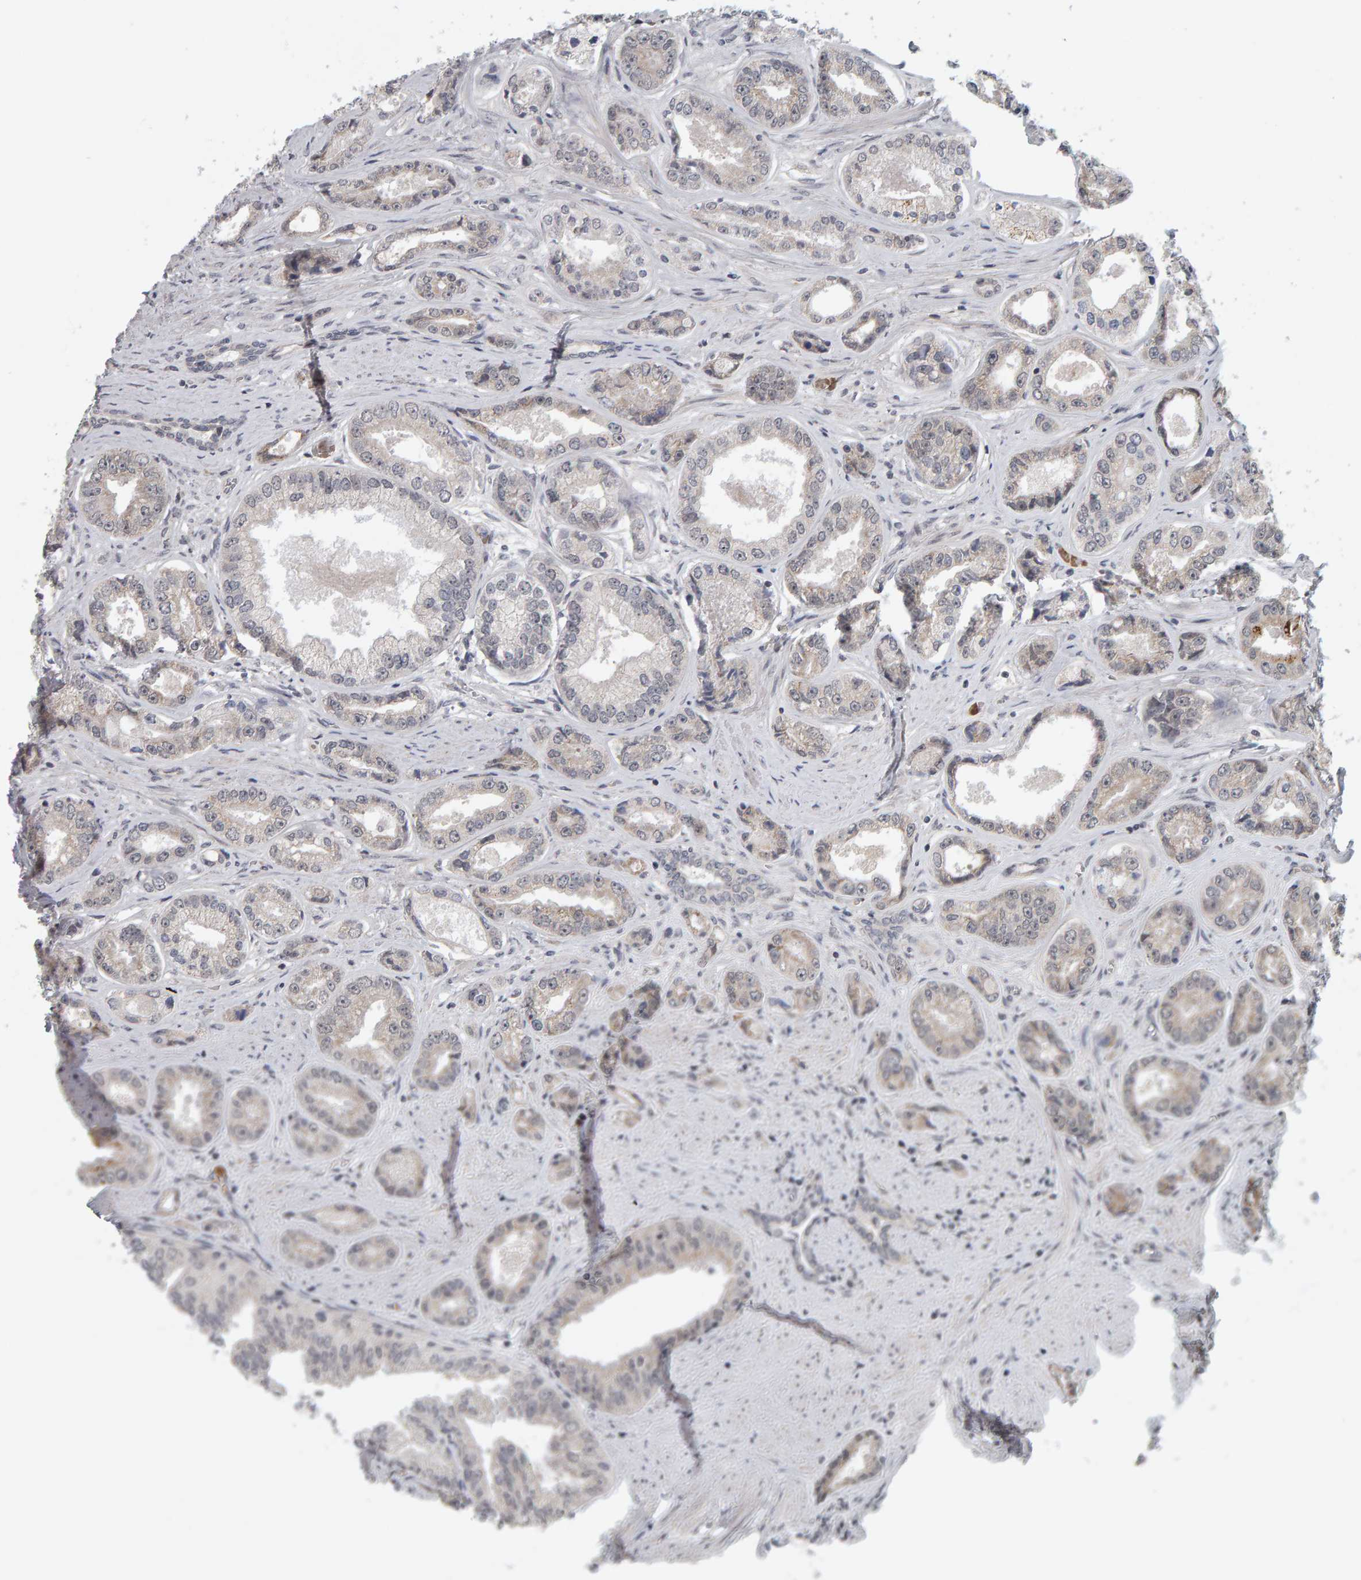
{"staining": {"intensity": "weak", "quantity": "25%-75%", "location": "cytoplasmic/membranous"}, "tissue": "prostate cancer", "cell_type": "Tumor cells", "image_type": "cancer", "snomed": [{"axis": "morphology", "description": "Adenocarcinoma, High grade"}, {"axis": "topography", "description": "Prostate"}], "caption": "Immunohistochemical staining of high-grade adenocarcinoma (prostate) shows low levels of weak cytoplasmic/membranous staining in approximately 25%-75% of tumor cells.", "gene": "DAP3", "patient": {"sex": "male", "age": 61}}